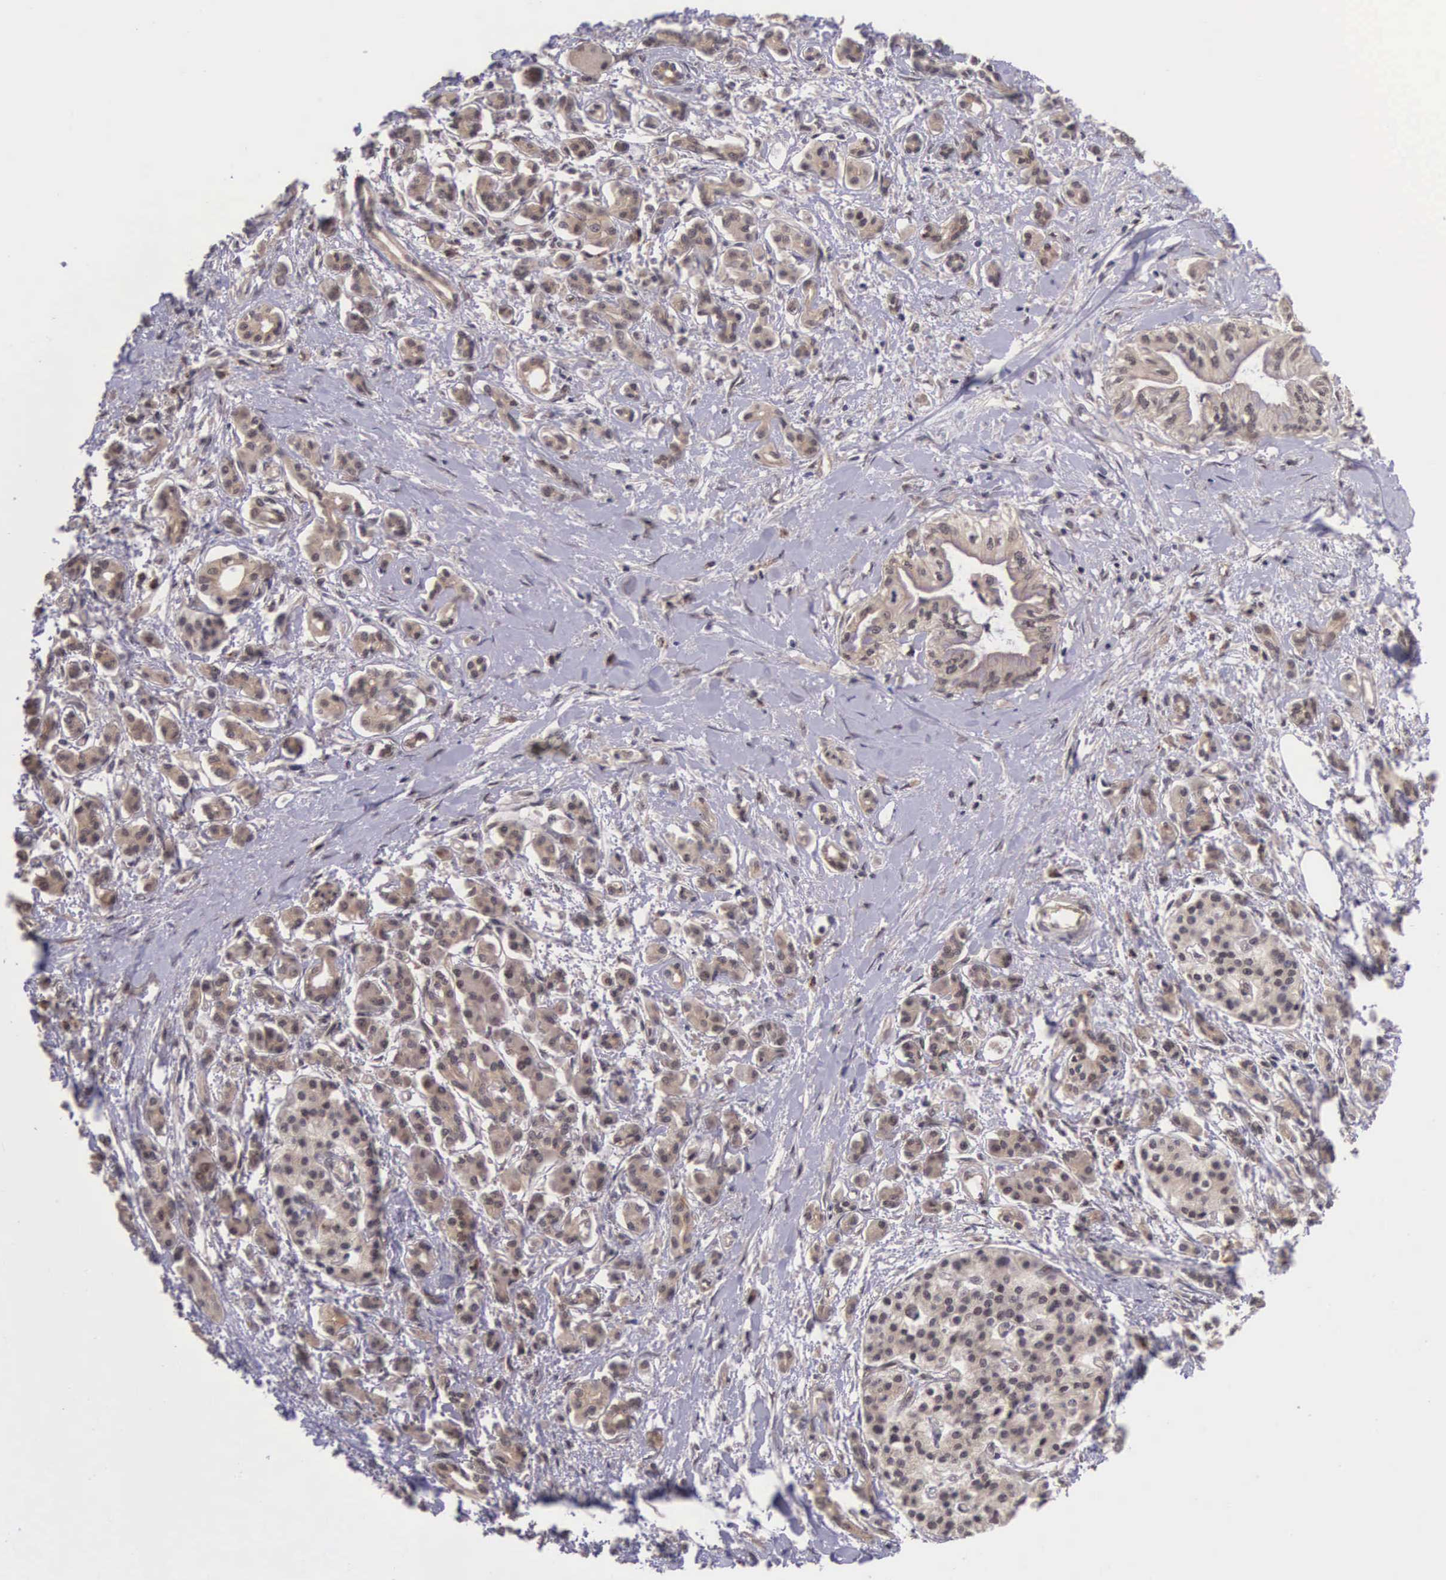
{"staining": {"intensity": "weak", "quantity": ">75%", "location": "cytoplasmic/membranous"}, "tissue": "pancreatic cancer", "cell_type": "Tumor cells", "image_type": "cancer", "snomed": [{"axis": "morphology", "description": "Adenocarcinoma, NOS"}, {"axis": "topography", "description": "Pancreas"}], "caption": "Pancreatic cancer was stained to show a protein in brown. There is low levels of weak cytoplasmic/membranous expression in about >75% of tumor cells.", "gene": "VASH1", "patient": {"sex": "female", "age": 64}}